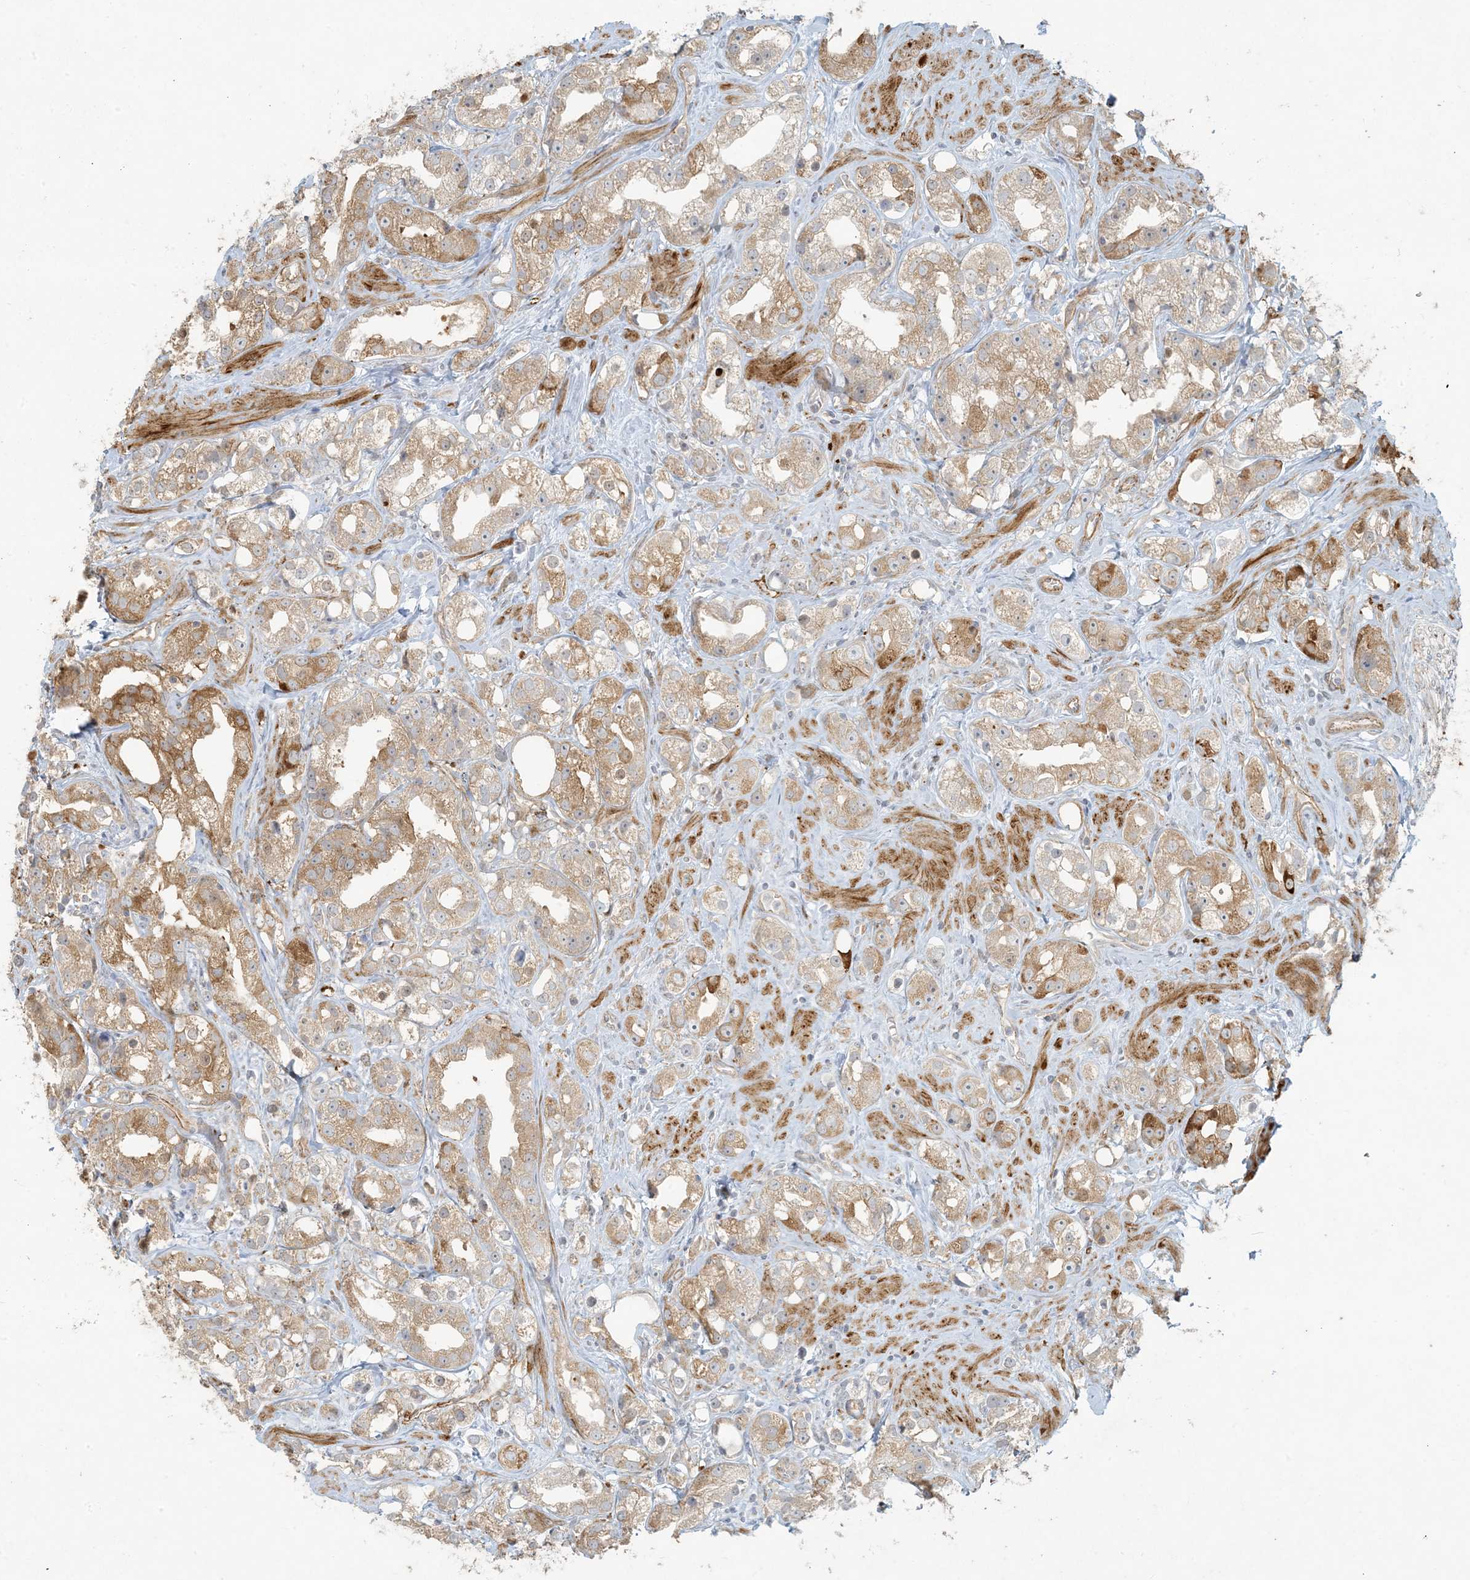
{"staining": {"intensity": "moderate", "quantity": ">75%", "location": "cytoplasmic/membranous"}, "tissue": "prostate cancer", "cell_type": "Tumor cells", "image_type": "cancer", "snomed": [{"axis": "morphology", "description": "Adenocarcinoma, NOS"}, {"axis": "topography", "description": "Prostate"}], "caption": "High-power microscopy captured an IHC histopathology image of prostate adenocarcinoma, revealing moderate cytoplasmic/membranous positivity in about >75% of tumor cells.", "gene": "BCORL1", "patient": {"sex": "male", "age": 79}}